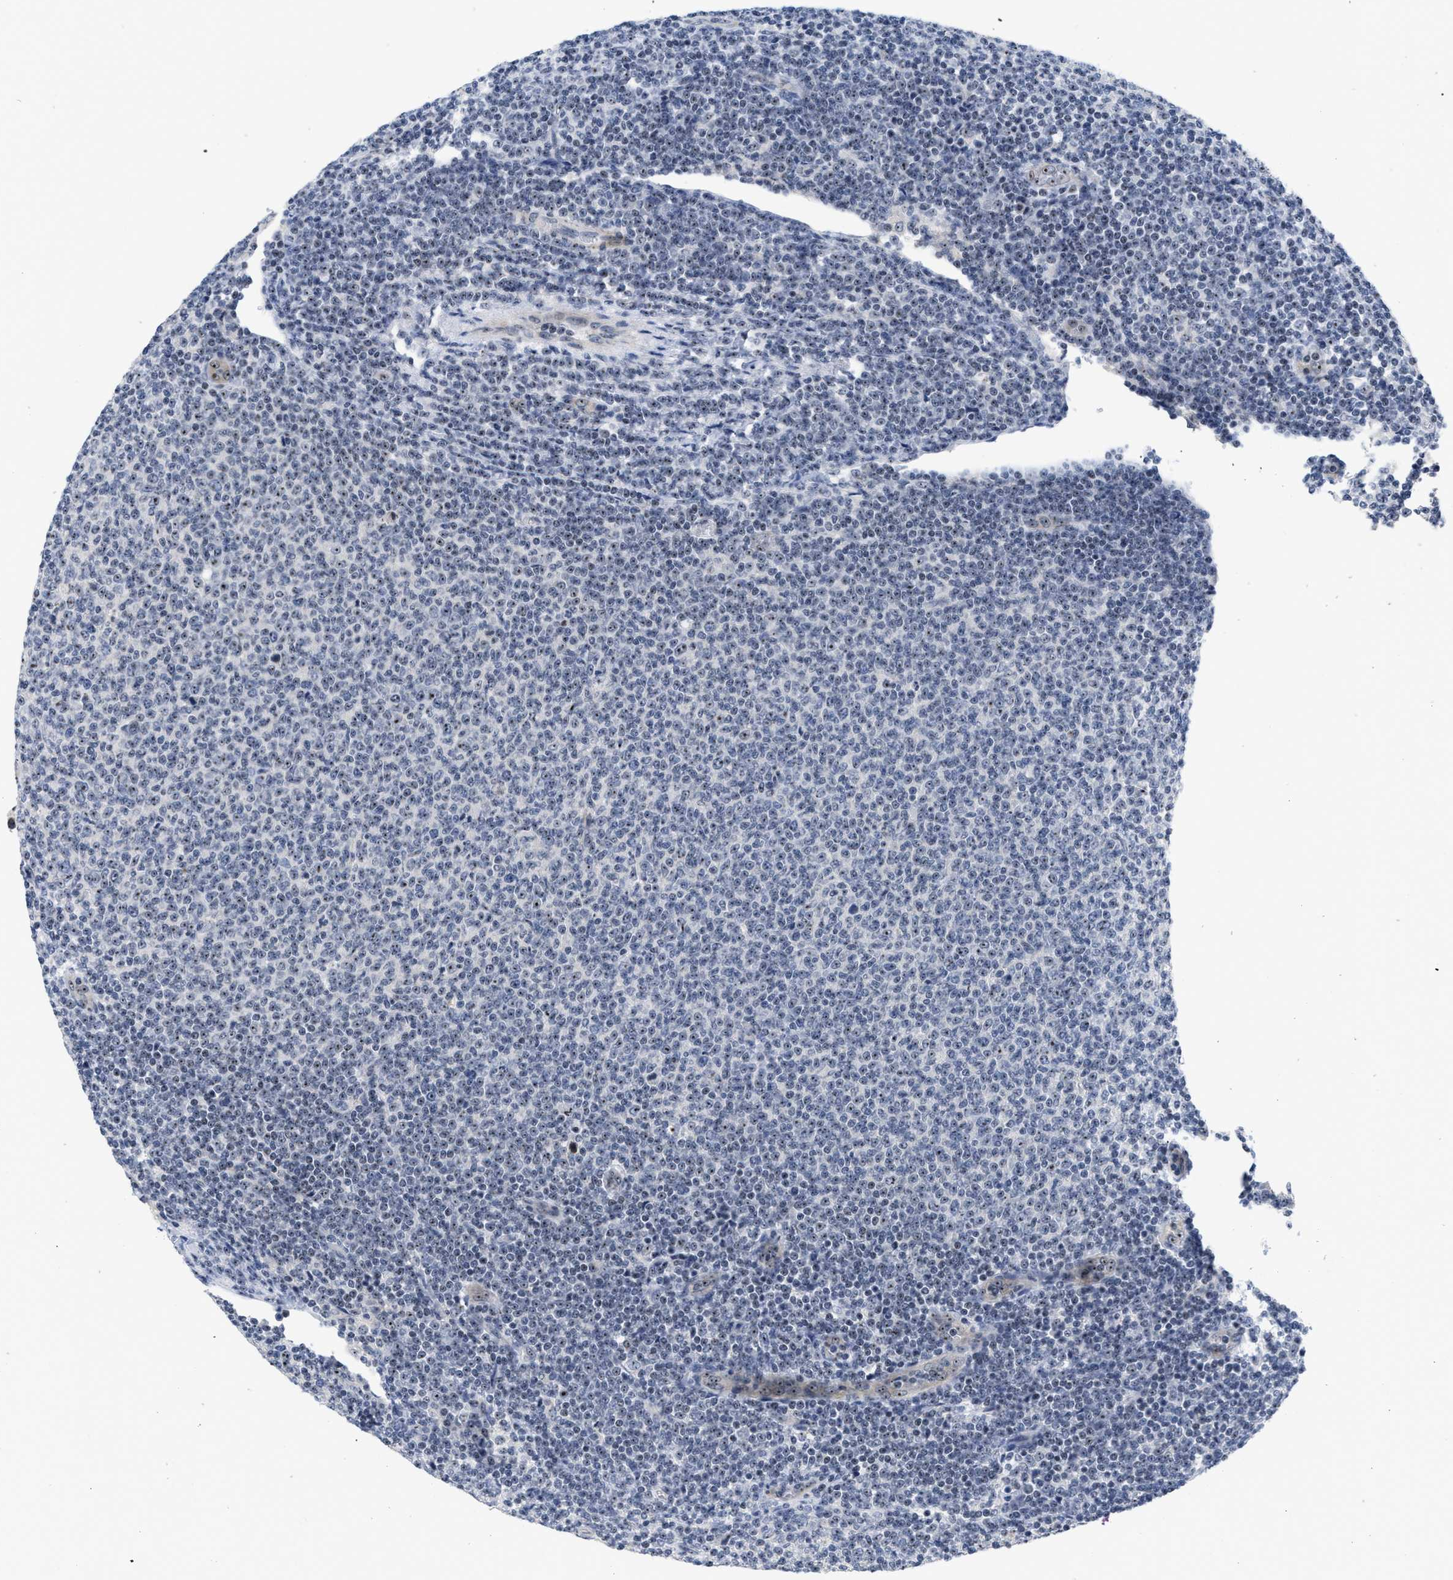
{"staining": {"intensity": "moderate", "quantity": "<25%", "location": "nuclear"}, "tissue": "lymphoma", "cell_type": "Tumor cells", "image_type": "cancer", "snomed": [{"axis": "morphology", "description": "Malignant lymphoma, non-Hodgkin's type, Low grade"}, {"axis": "topography", "description": "Lymph node"}], "caption": "Immunohistochemistry staining of lymphoma, which exhibits low levels of moderate nuclear positivity in approximately <25% of tumor cells indicating moderate nuclear protein staining. The staining was performed using DAB (3,3'-diaminobenzidine) (brown) for protein detection and nuclei were counterstained in hematoxylin (blue).", "gene": "NOP58", "patient": {"sex": "male", "age": 66}}